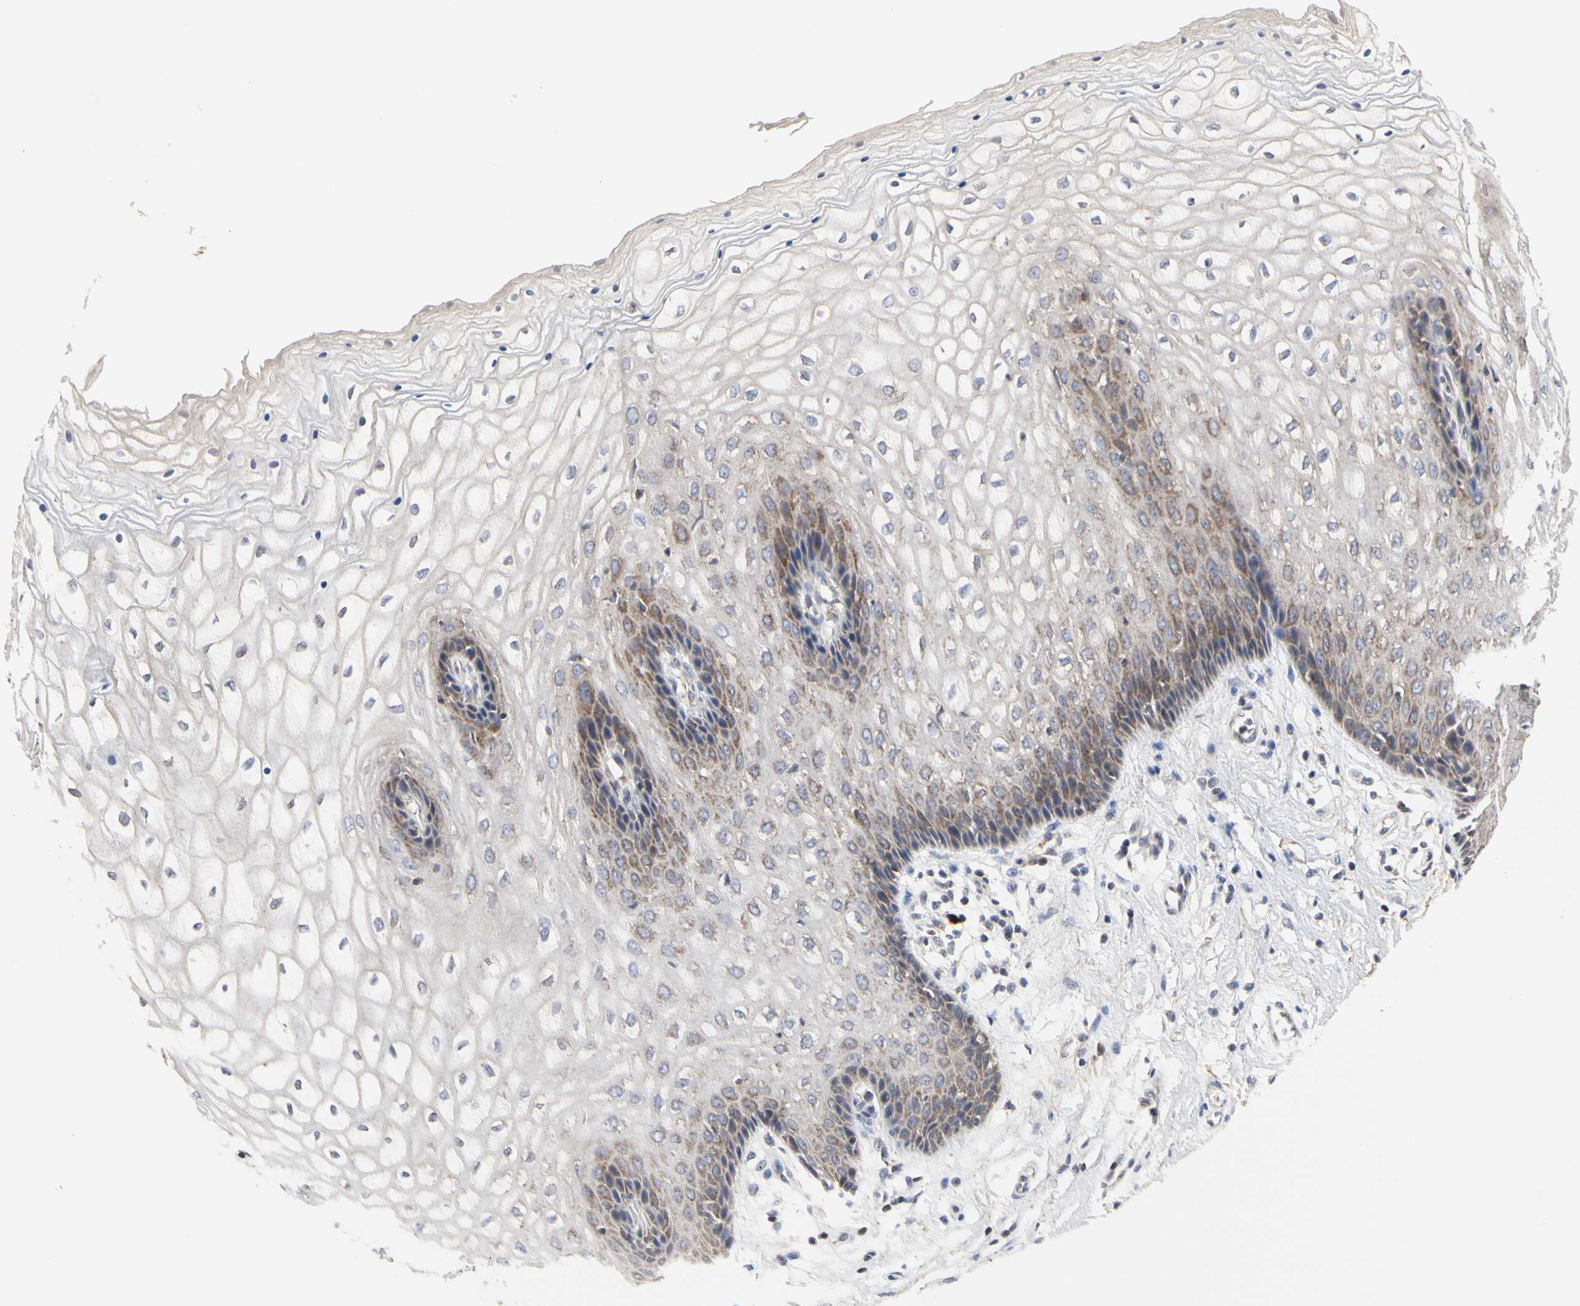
{"staining": {"intensity": "moderate", "quantity": "<25%", "location": "cytoplasmic/membranous"}, "tissue": "vagina", "cell_type": "Squamous epithelial cells", "image_type": "normal", "snomed": [{"axis": "morphology", "description": "Normal tissue, NOS"}, {"axis": "topography", "description": "Vagina"}], "caption": "Brown immunohistochemical staining in benign vagina exhibits moderate cytoplasmic/membranous staining in about <25% of squamous epithelial cells.", "gene": "TSKU", "patient": {"sex": "female", "age": 34}}